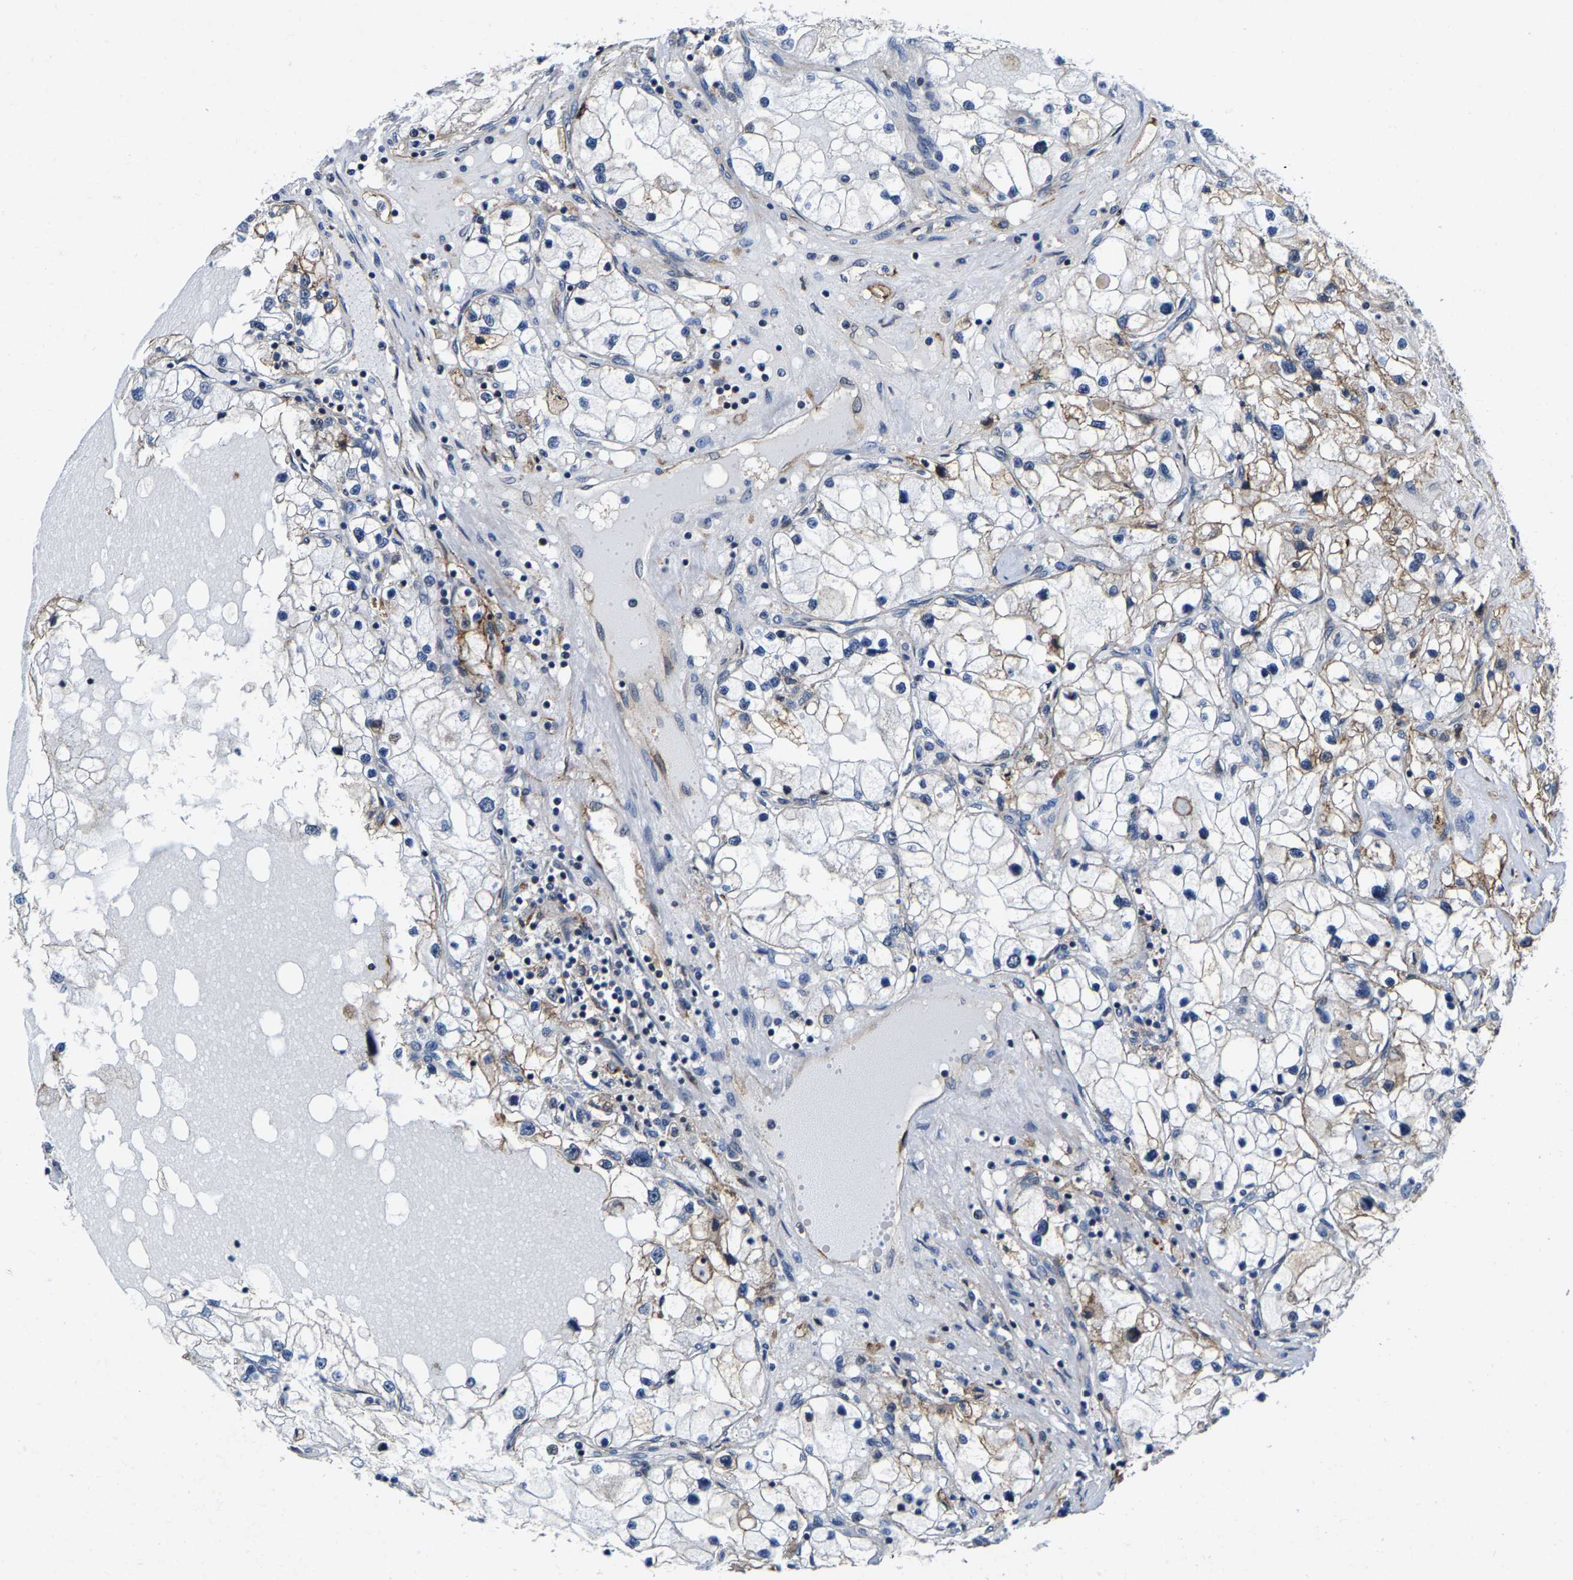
{"staining": {"intensity": "weak", "quantity": "25%-75%", "location": "cytoplasmic/membranous"}, "tissue": "renal cancer", "cell_type": "Tumor cells", "image_type": "cancer", "snomed": [{"axis": "morphology", "description": "Adenocarcinoma, NOS"}, {"axis": "topography", "description": "Kidney"}], "caption": "Brown immunohistochemical staining in human renal cancer displays weak cytoplasmic/membranous expression in approximately 25%-75% of tumor cells.", "gene": "GTPBP10", "patient": {"sex": "male", "age": 68}}